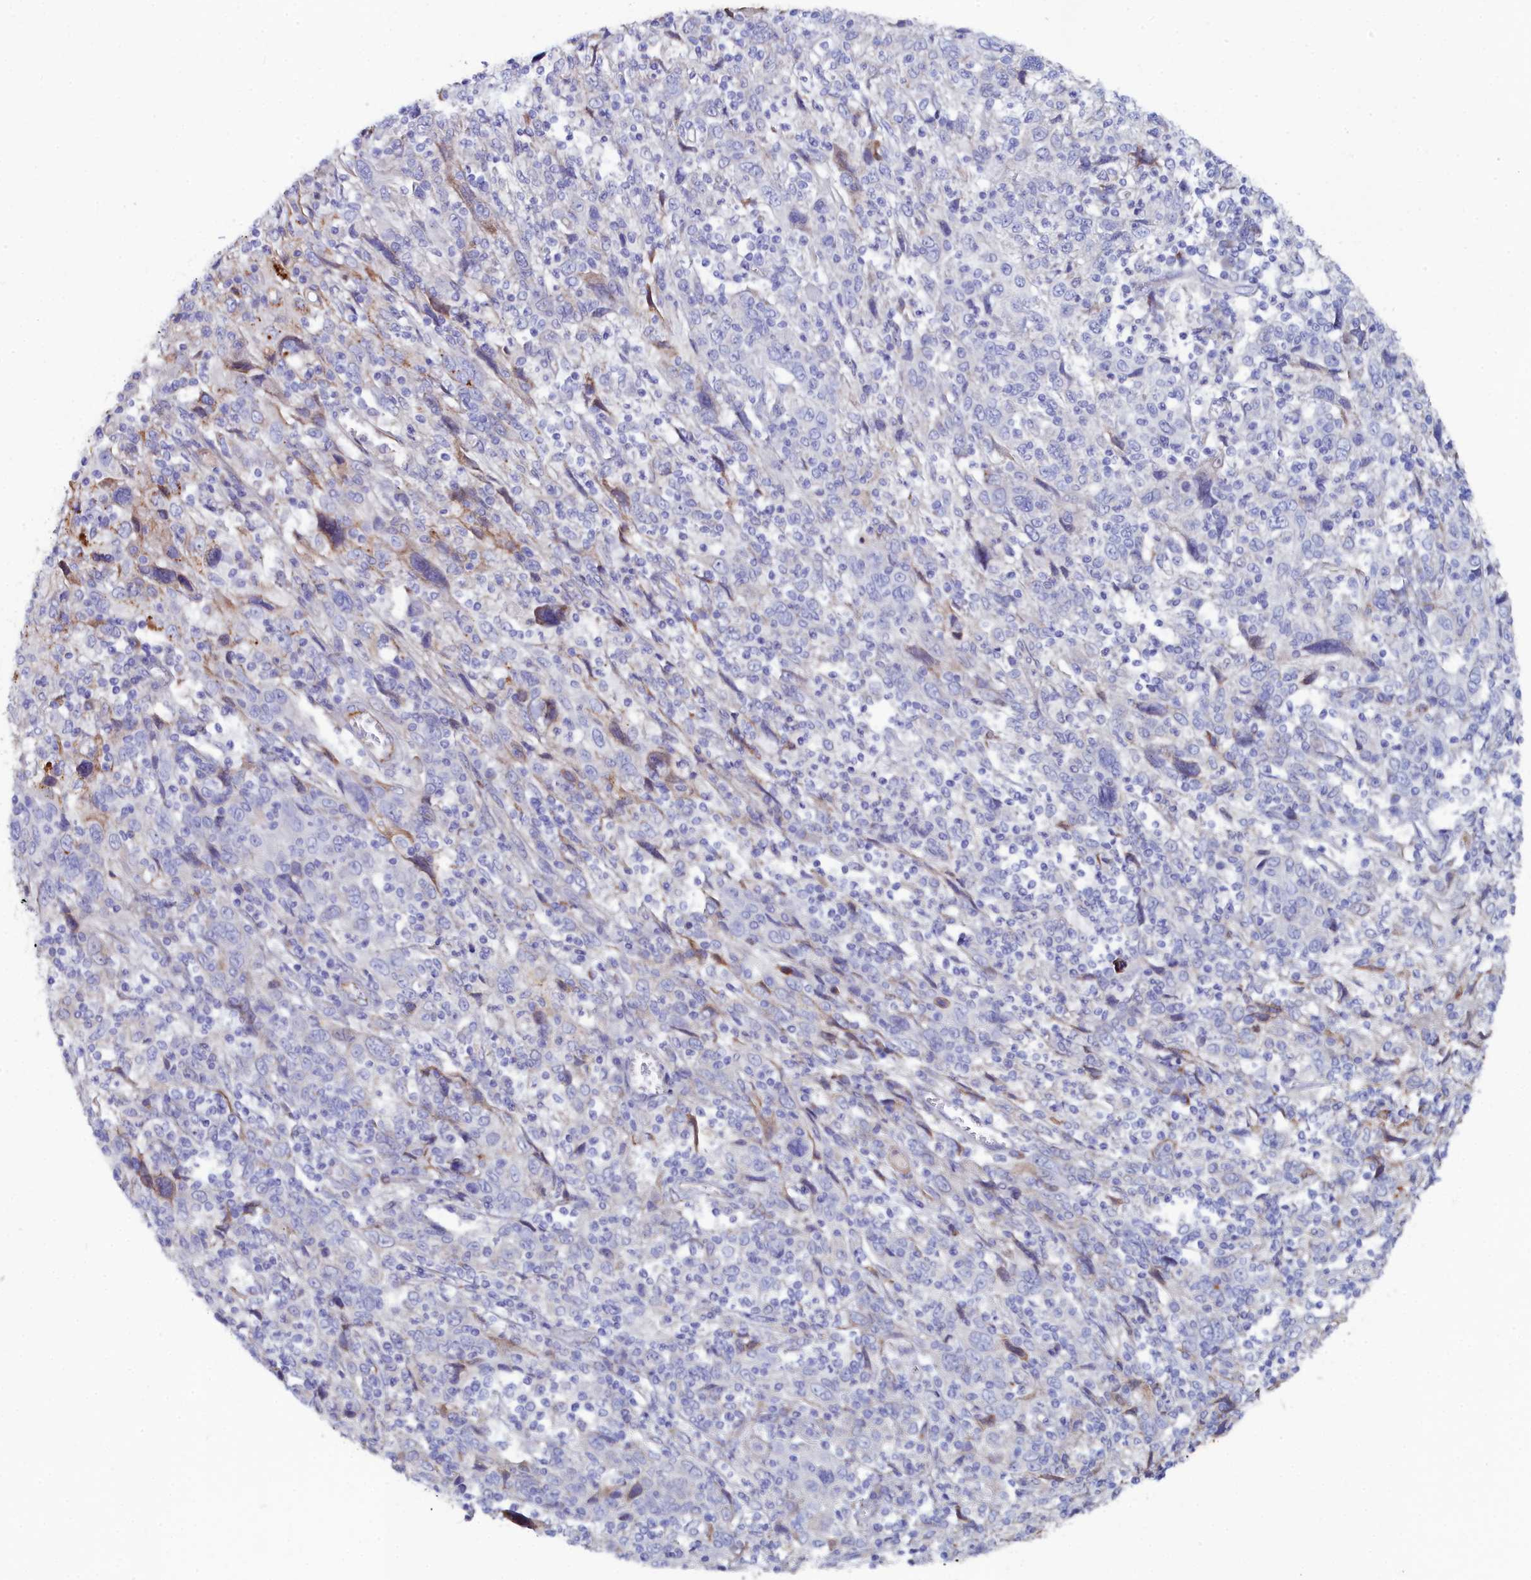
{"staining": {"intensity": "negative", "quantity": "none", "location": "none"}, "tissue": "cervical cancer", "cell_type": "Tumor cells", "image_type": "cancer", "snomed": [{"axis": "morphology", "description": "Squamous cell carcinoma, NOS"}, {"axis": "topography", "description": "Cervix"}], "caption": "Image shows no protein expression in tumor cells of cervical cancer (squamous cell carcinoma) tissue.", "gene": "SLC49A3", "patient": {"sex": "female", "age": 46}}